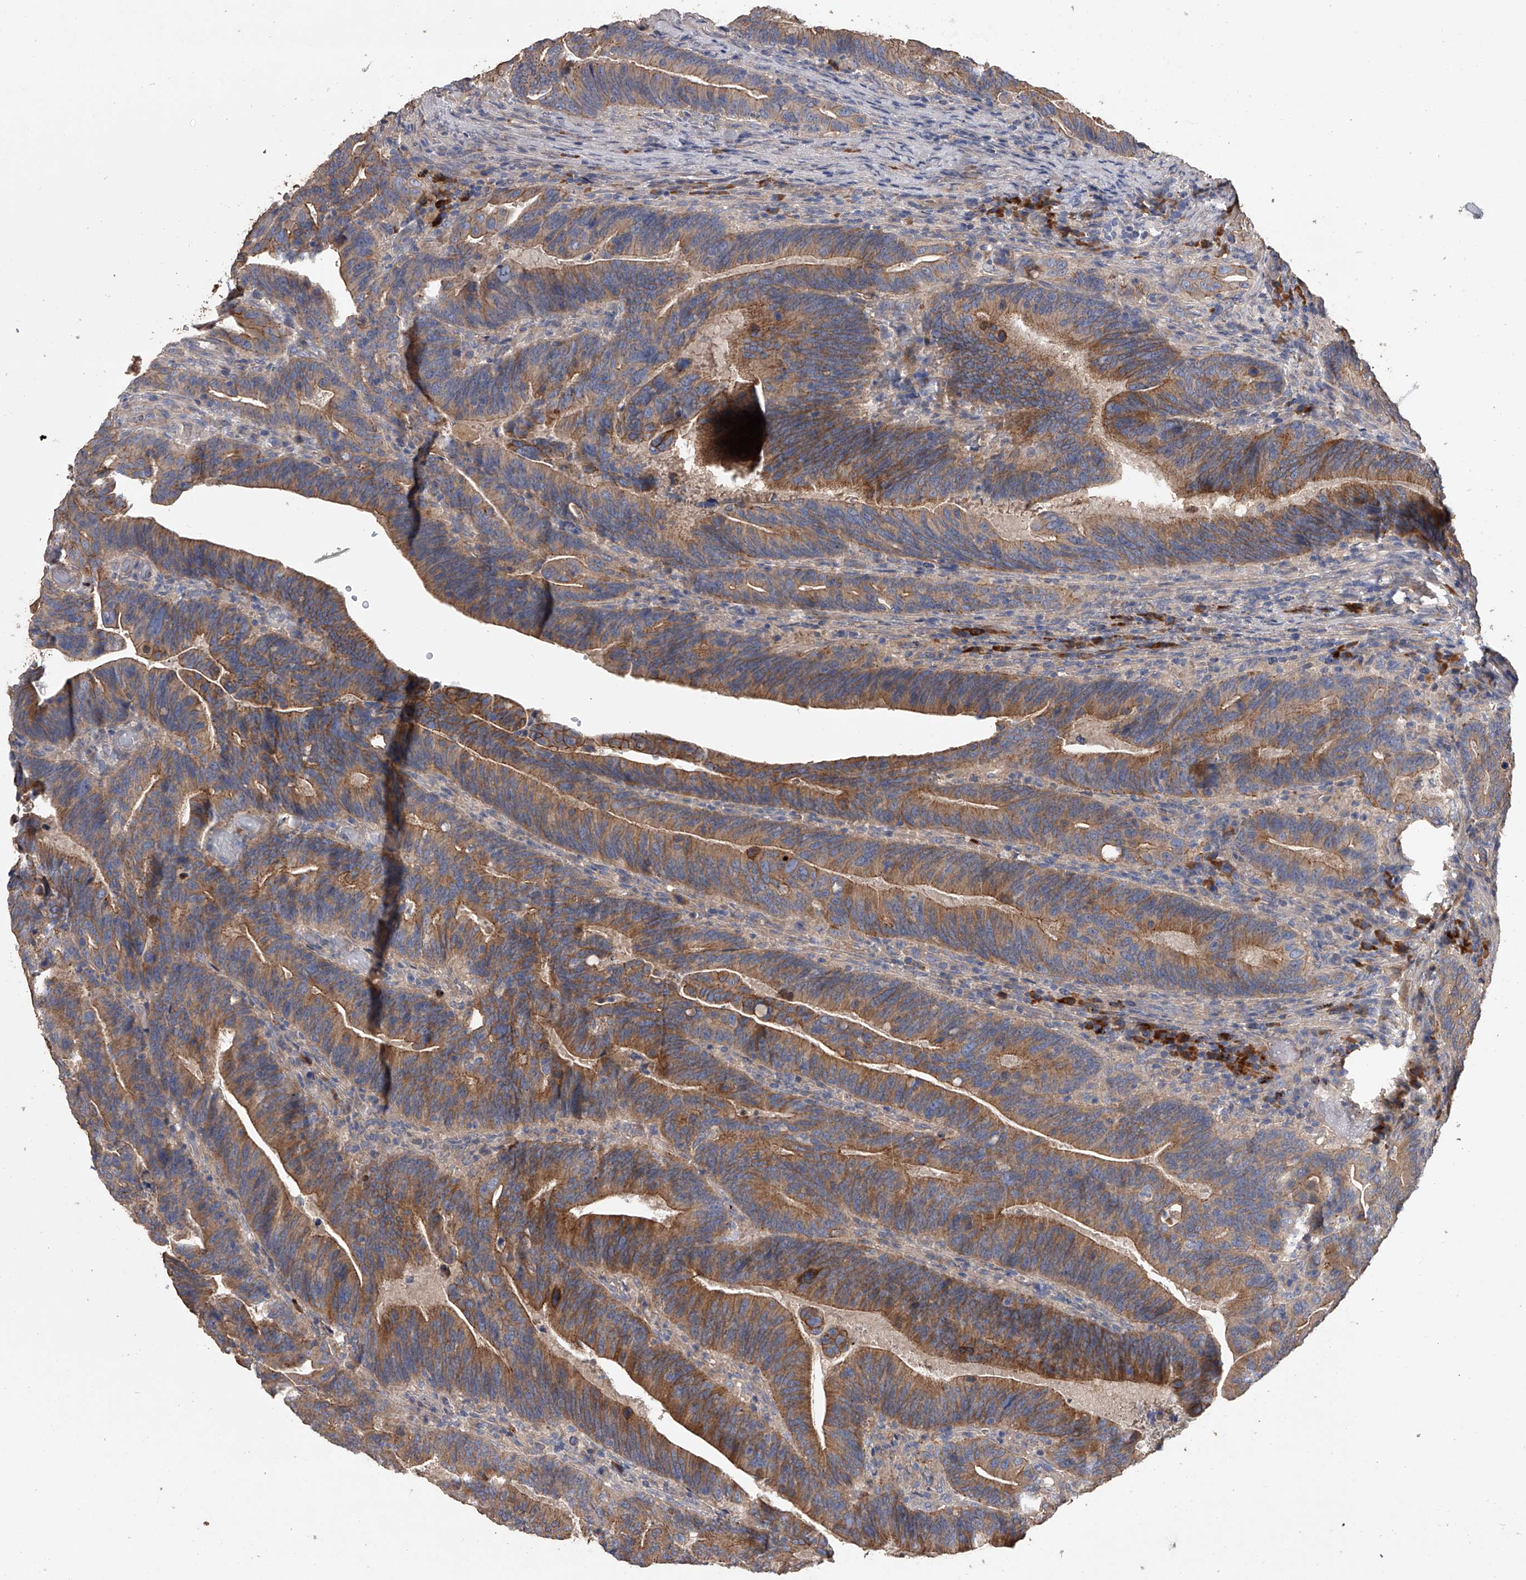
{"staining": {"intensity": "moderate", "quantity": ">75%", "location": "cytoplasmic/membranous"}, "tissue": "colorectal cancer", "cell_type": "Tumor cells", "image_type": "cancer", "snomed": [{"axis": "morphology", "description": "Adenocarcinoma, NOS"}, {"axis": "topography", "description": "Colon"}], "caption": "Colorectal cancer tissue reveals moderate cytoplasmic/membranous staining in approximately >75% of tumor cells, visualized by immunohistochemistry.", "gene": "ZNF343", "patient": {"sex": "female", "age": 66}}